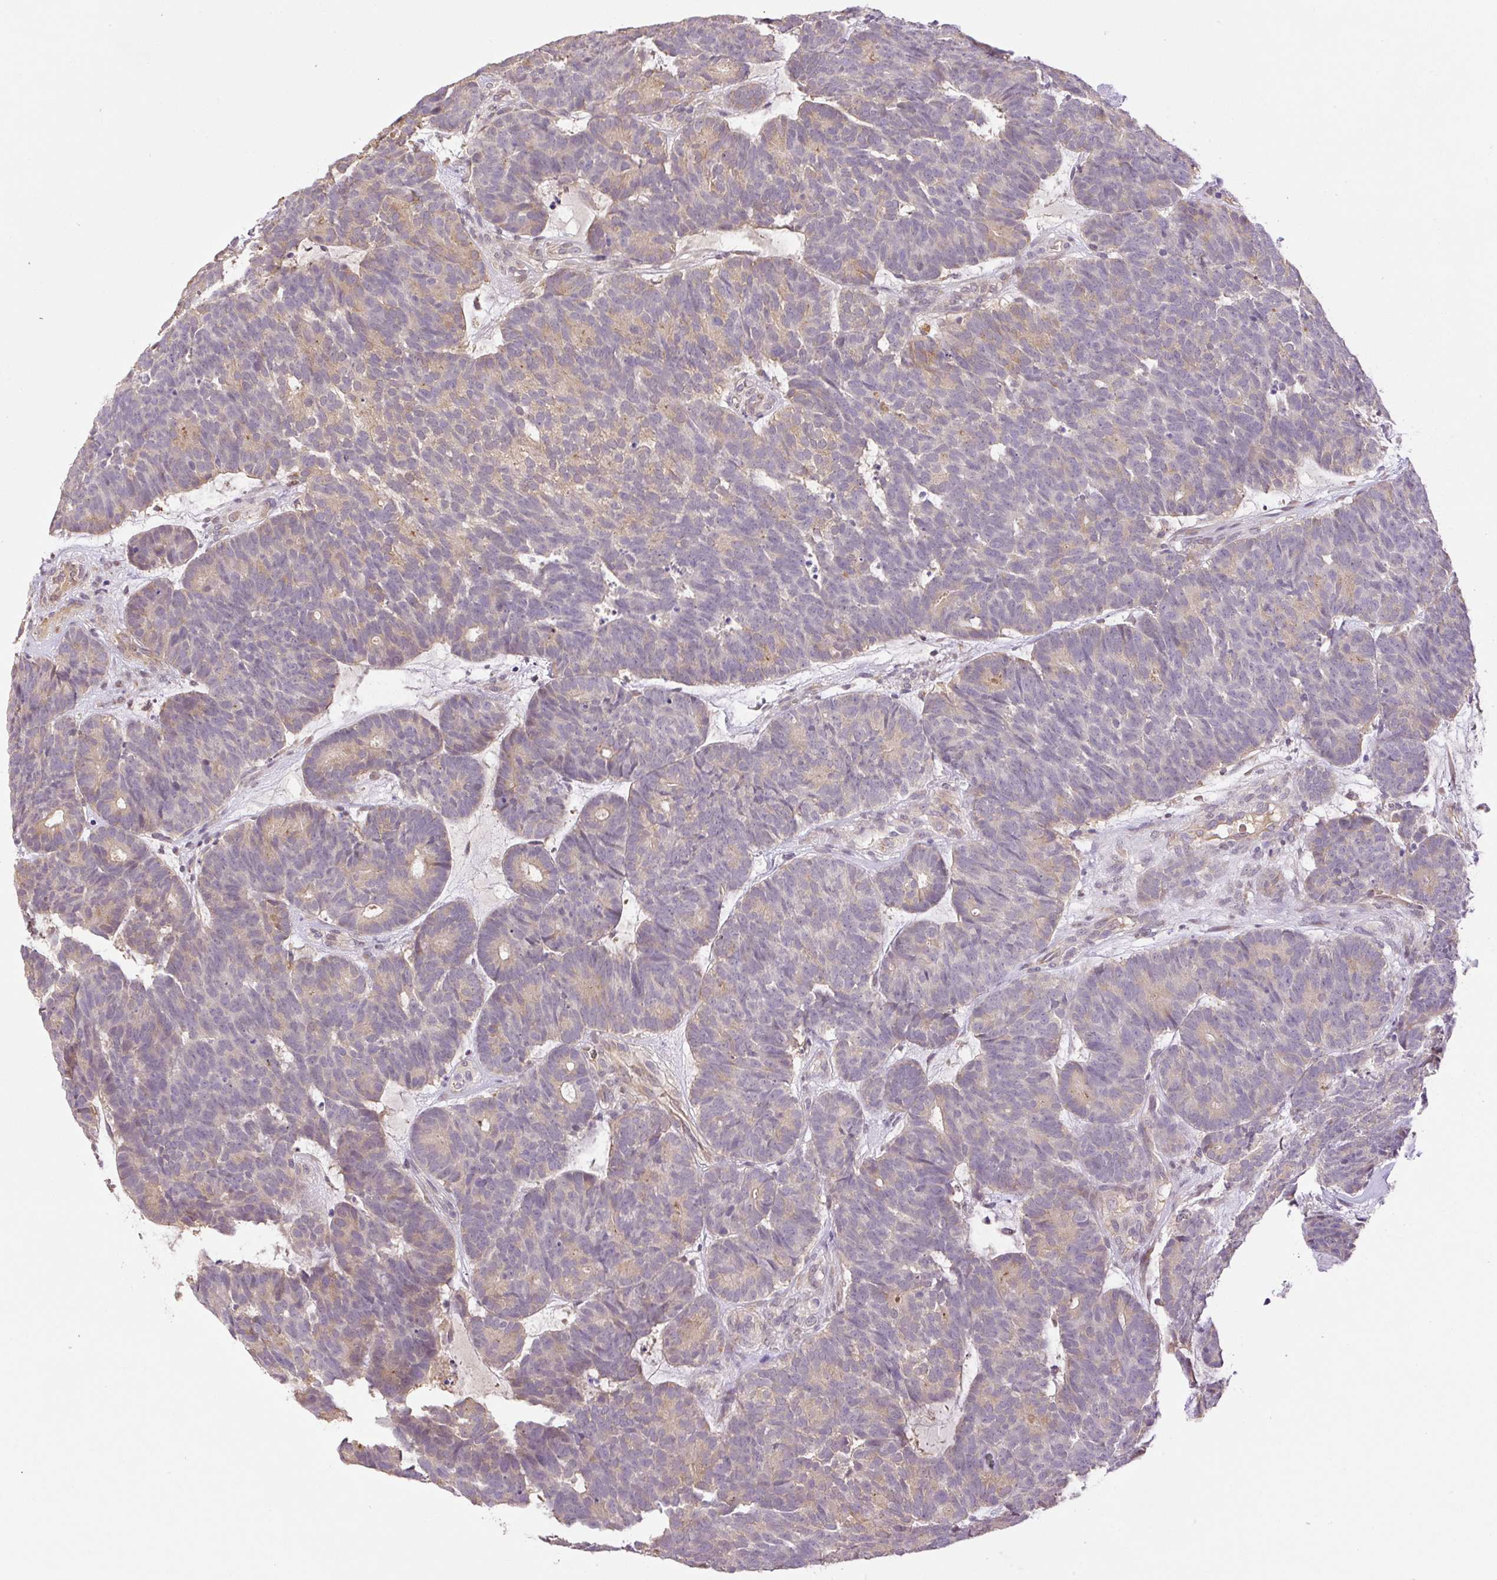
{"staining": {"intensity": "weak", "quantity": "25%-75%", "location": "cytoplasmic/membranous"}, "tissue": "head and neck cancer", "cell_type": "Tumor cells", "image_type": "cancer", "snomed": [{"axis": "morphology", "description": "Adenocarcinoma, NOS"}, {"axis": "topography", "description": "Head-Neck"}], "caption": "Head and neck adenocarcinoma stained for a protein (brown) reveals weak cytoplasmic/membranous positive expression in about 25%-75% of tumor cells.", "gene": "HABP4", "patient": {"sex": "female", "age": 81}}